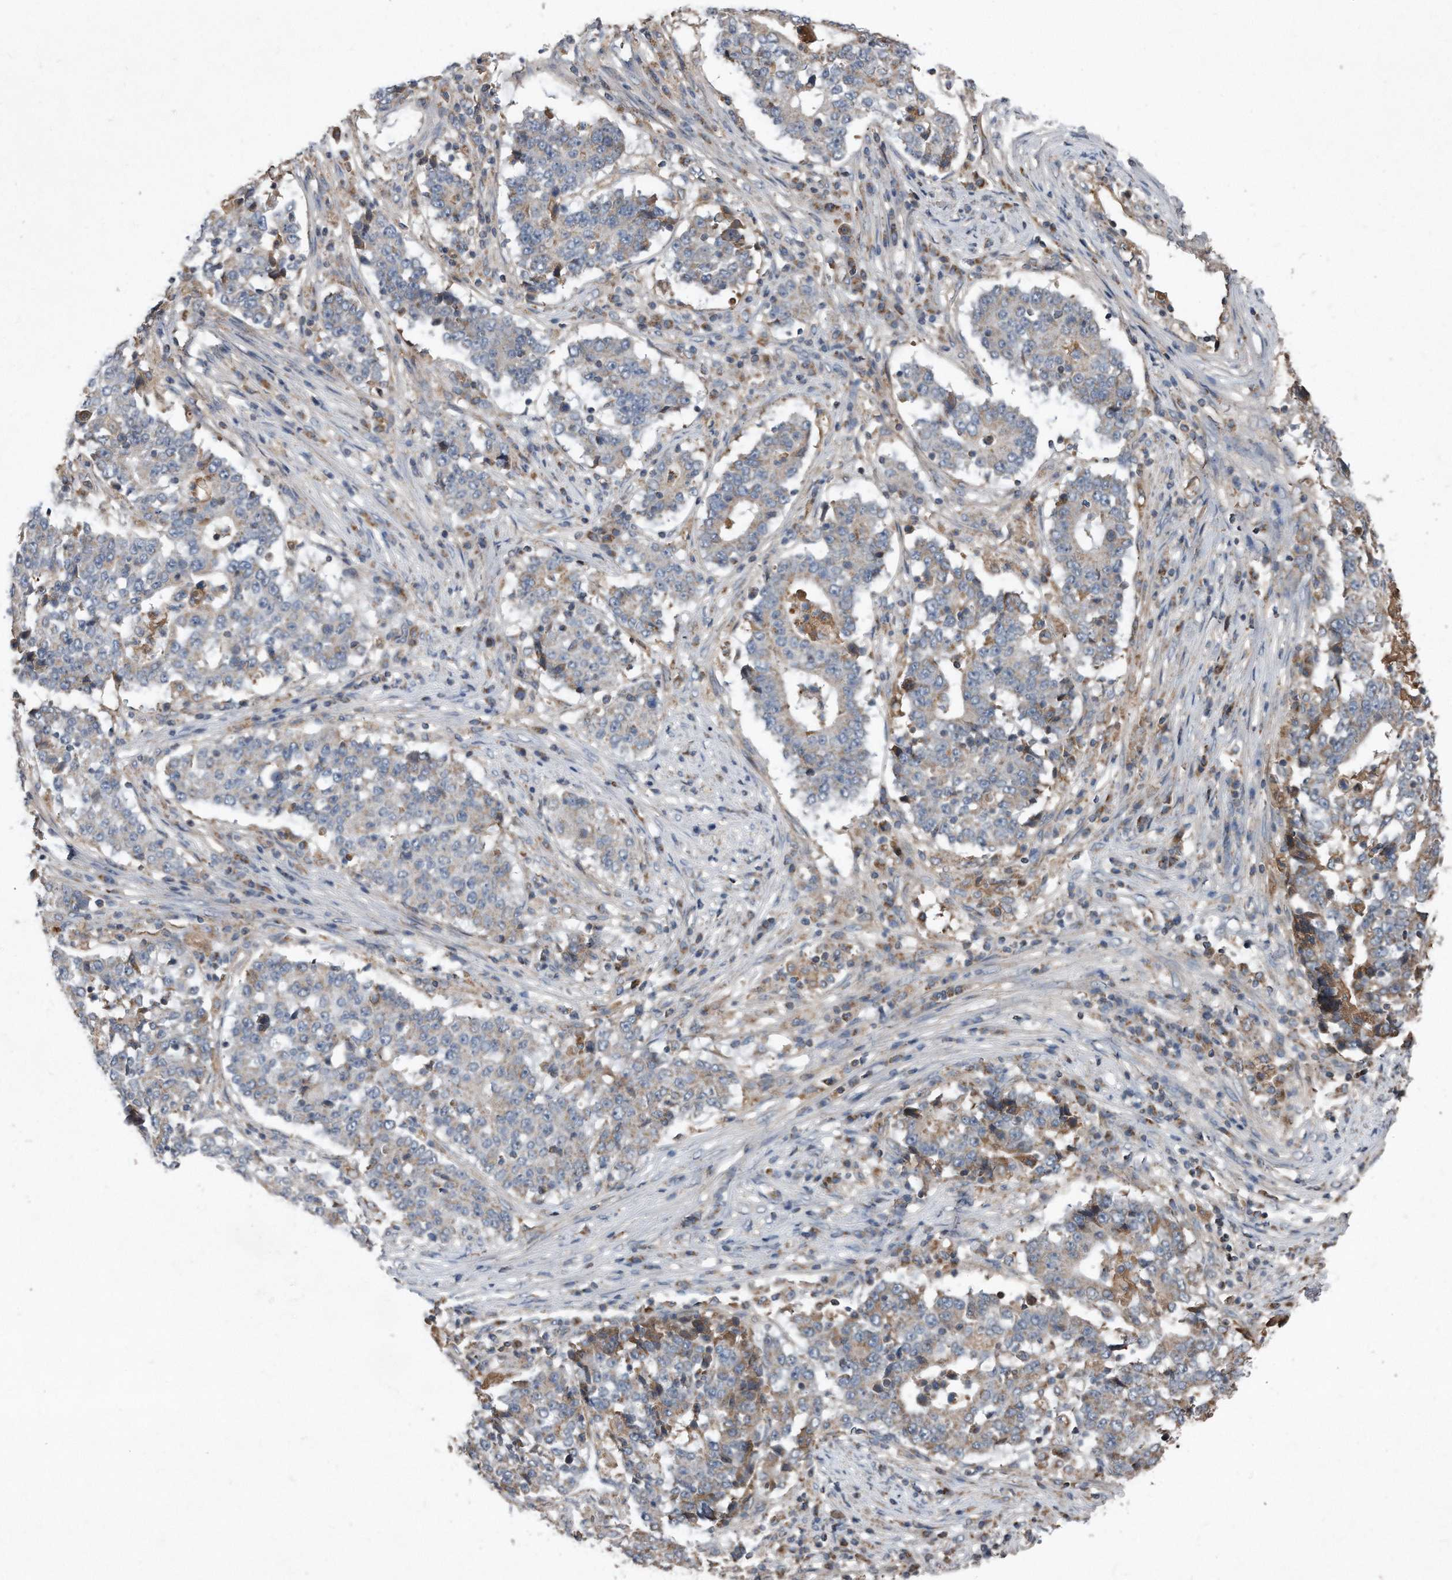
{"staining": {"intensity": "negative", "quantity": "none", "location": "none"}, "tissue": "stomach cancer", "cell_type": "Tumor cells", "image_type": "cancer", "snomed": [{"axis": "morphology", "description": "Adenocarcinoma, NOS"}, {"axis": "topography", "description": "Stomach"}], "caption": "The micrograph displays no significant staining in tumor cells of stomach cancer.", "gene": "SDHA", "patient": {"sex": "male", "age": 59}}